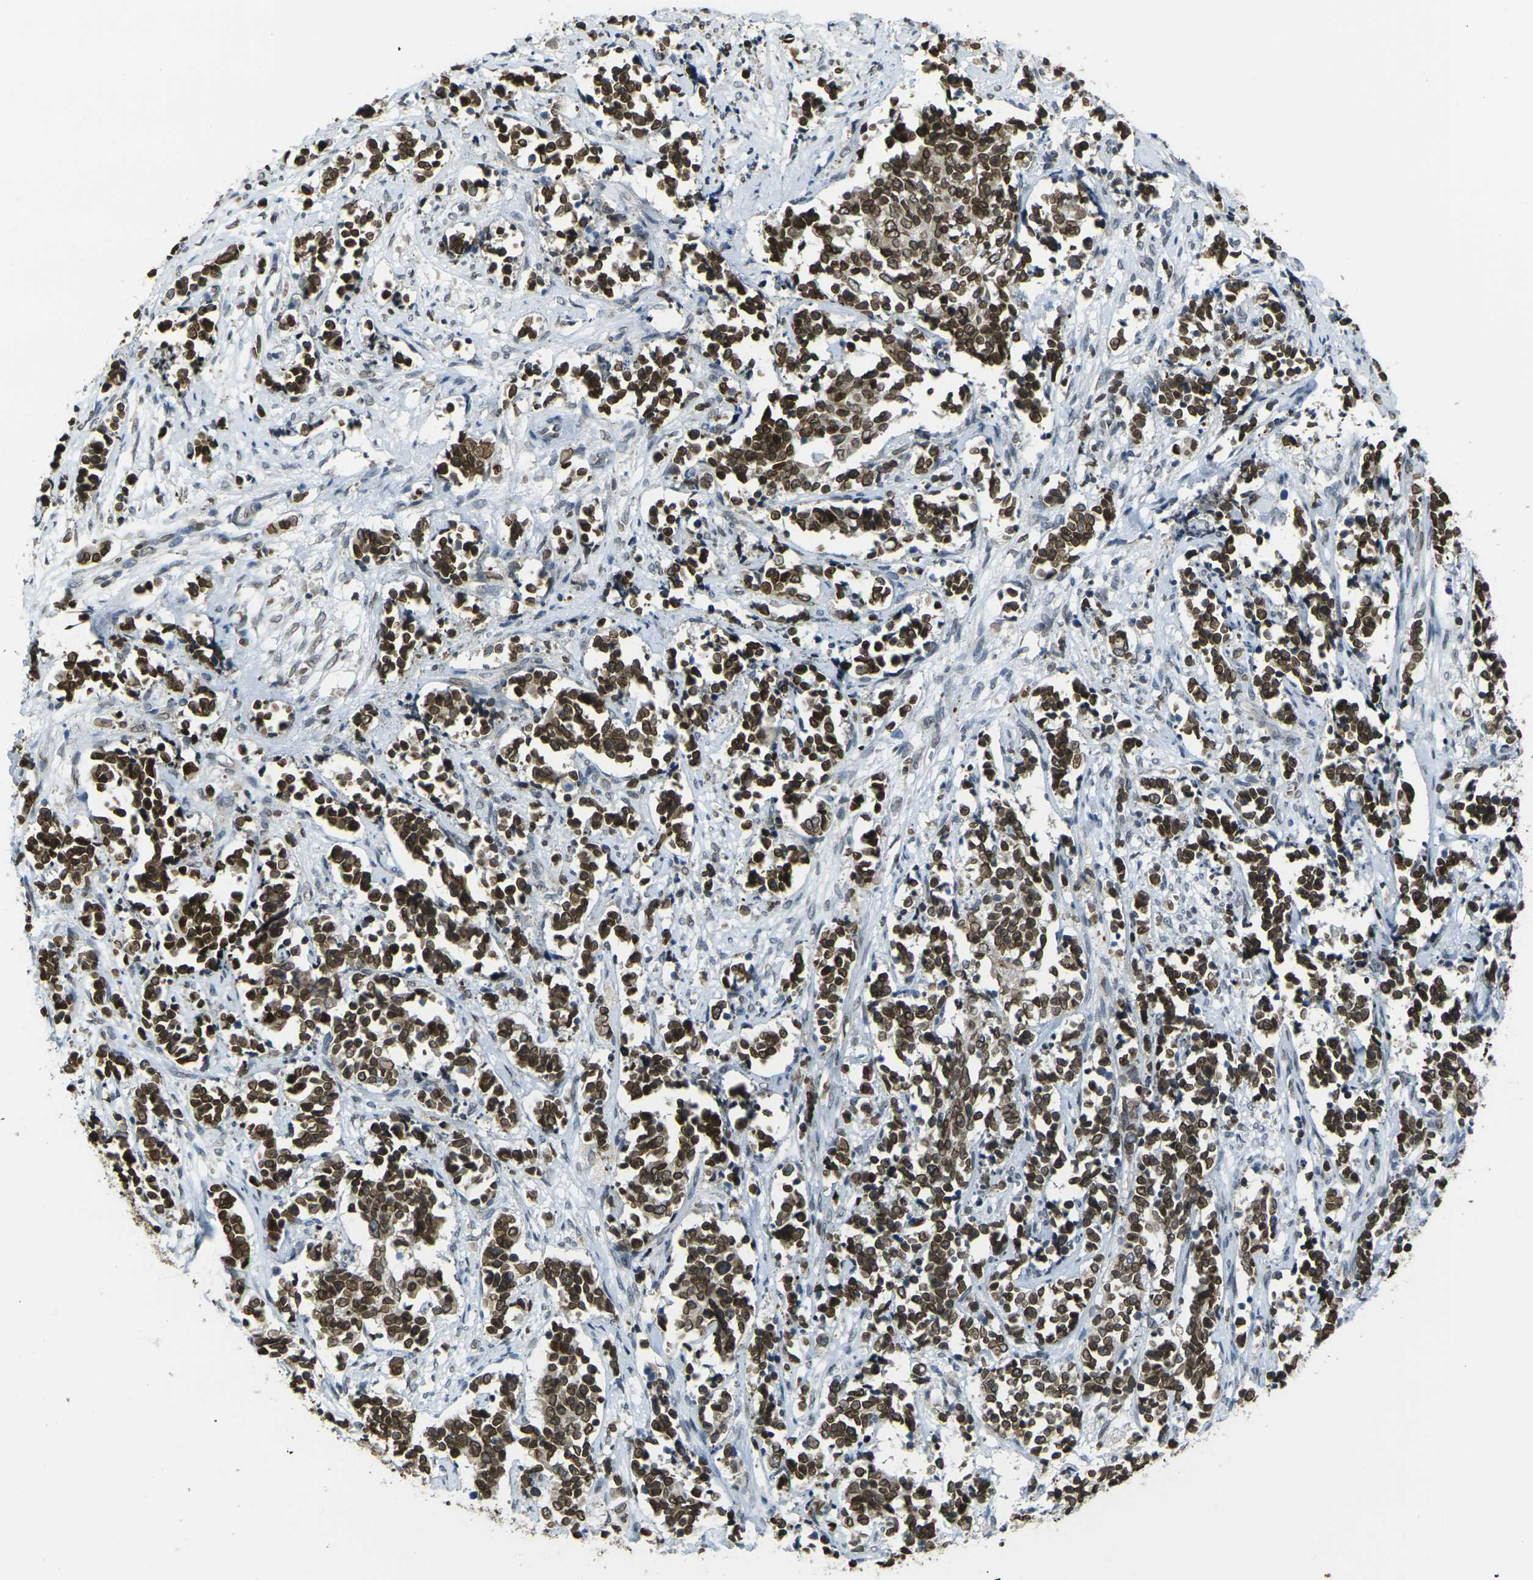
{"staining": {"intensity": "strong", "quantity": ">75%", "location": "cytoplasmic/membranous,nuclear"}, "tissue": "cervical cancer", "cell_type": "Tumor cells", "image_type": "cancer", "snomed": [{"axis": "morphology", "description": "Normal tissue, NOS"}, {"axis": "morphology", "description": "Squamous cell carcinoma, NOS"}, {"axis": "topography", "description": "Cervix"}], "caption": "Strong cytoplasmic/membranous and nuclear expression for a protein is present in about >75% of tumor cells of squamous cell carcinoma (cervical) using immunohistochemistry.", "gene": "BRDT", "patient": {"sex": "female", "age": 35}}